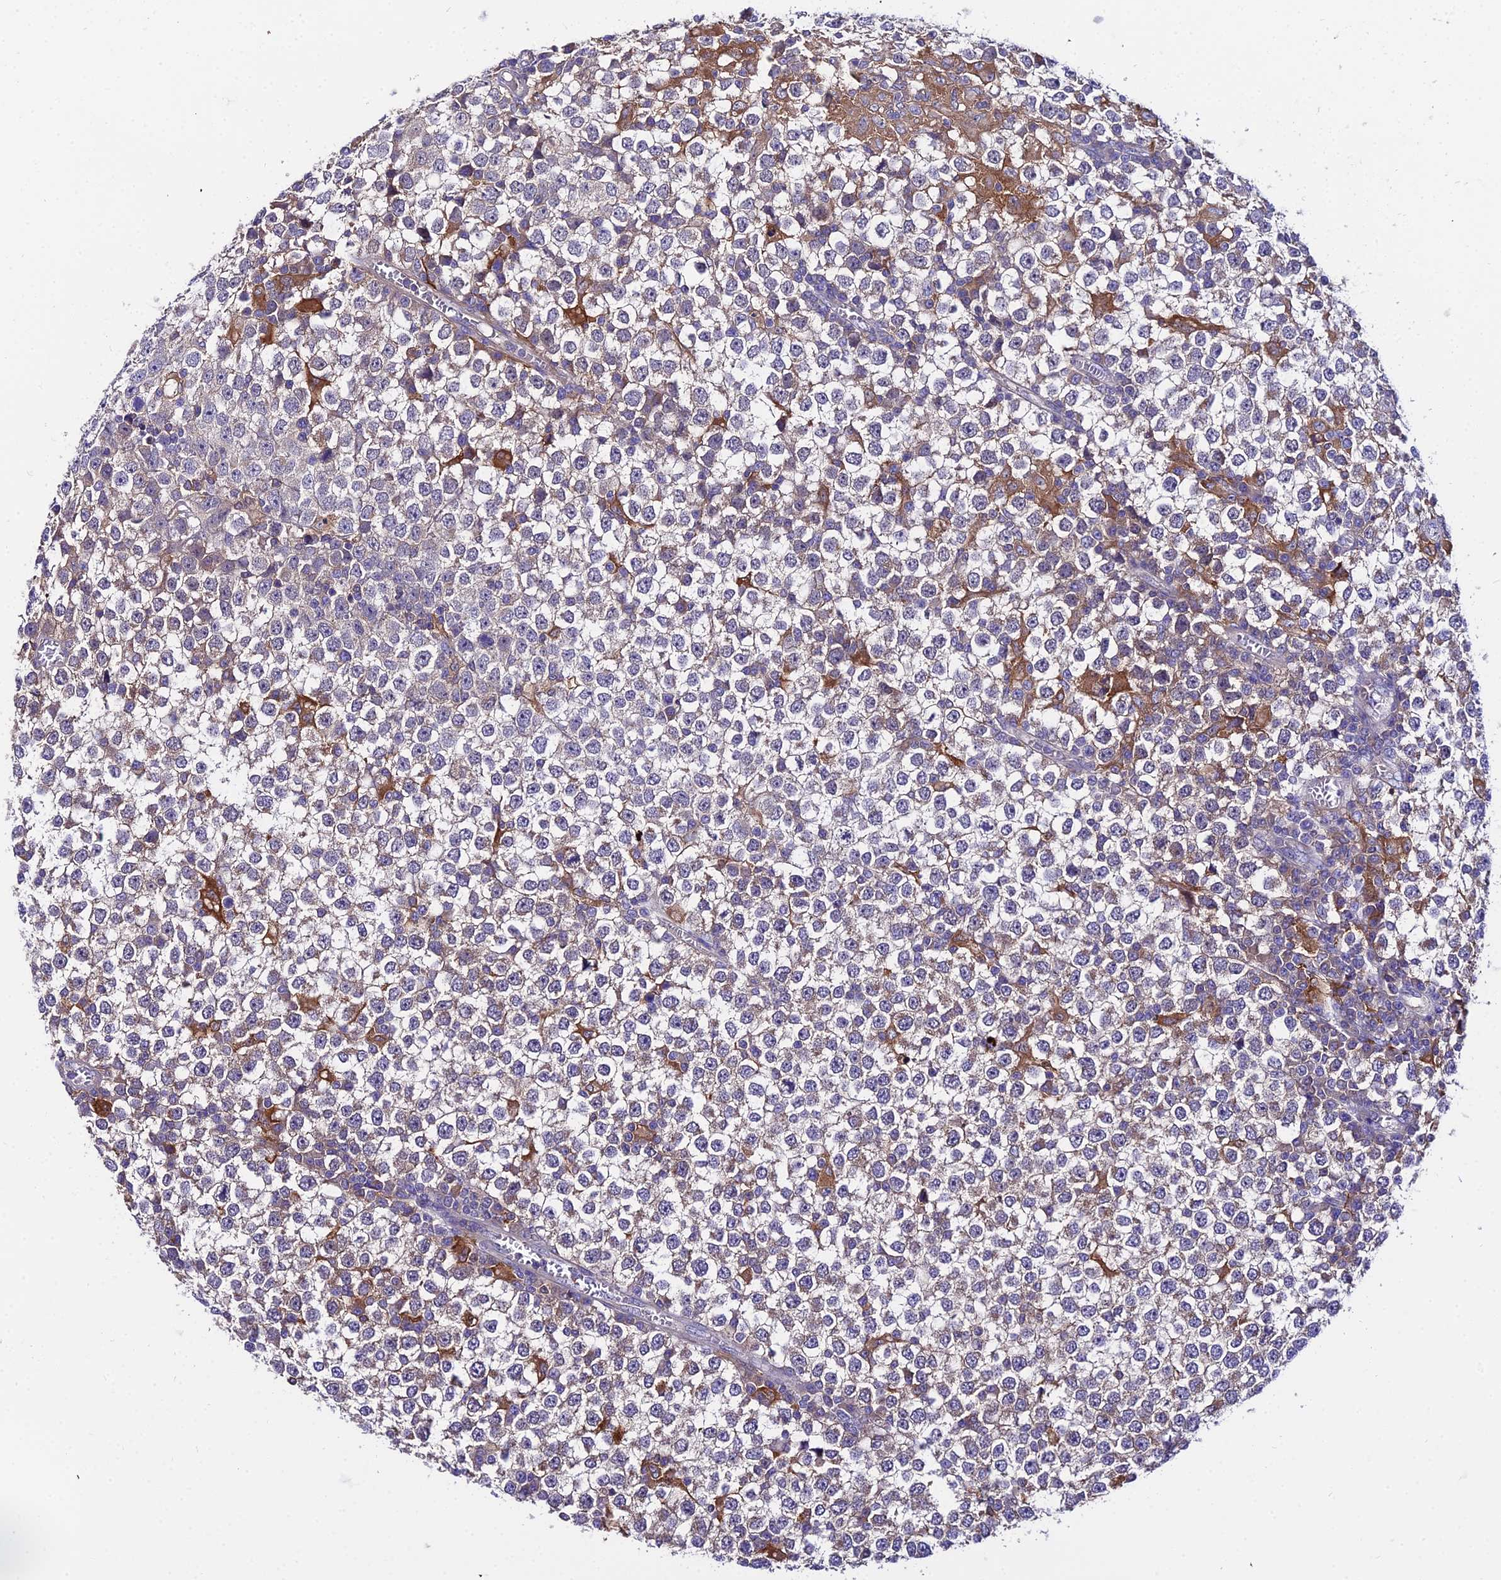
{"staining": {"intensity": "negative", "quantity": "none", "location": "none"}, "tissue": "testis cancer", "cell_type": "Tumor cells", "image_type": "cancer", "snomed": [{"axis": "morphology", "description": "Seminoma, NOS"}, {"axis": "topography", "description": "Testis"}], "caption": "High power microscopy histopathology image of an immunohistochemistry (IHC) photomicrograph of testis cancer (seminoma), revealing no significant expression in tumor cells. The staining was performed using DAB to visualize the protein expression in brown, while the nuclei were stained in blue with hematoxylin (Magnification: 20x).", "gene": "C2orf69", "patient": {"sex": "male", "age": 65}}